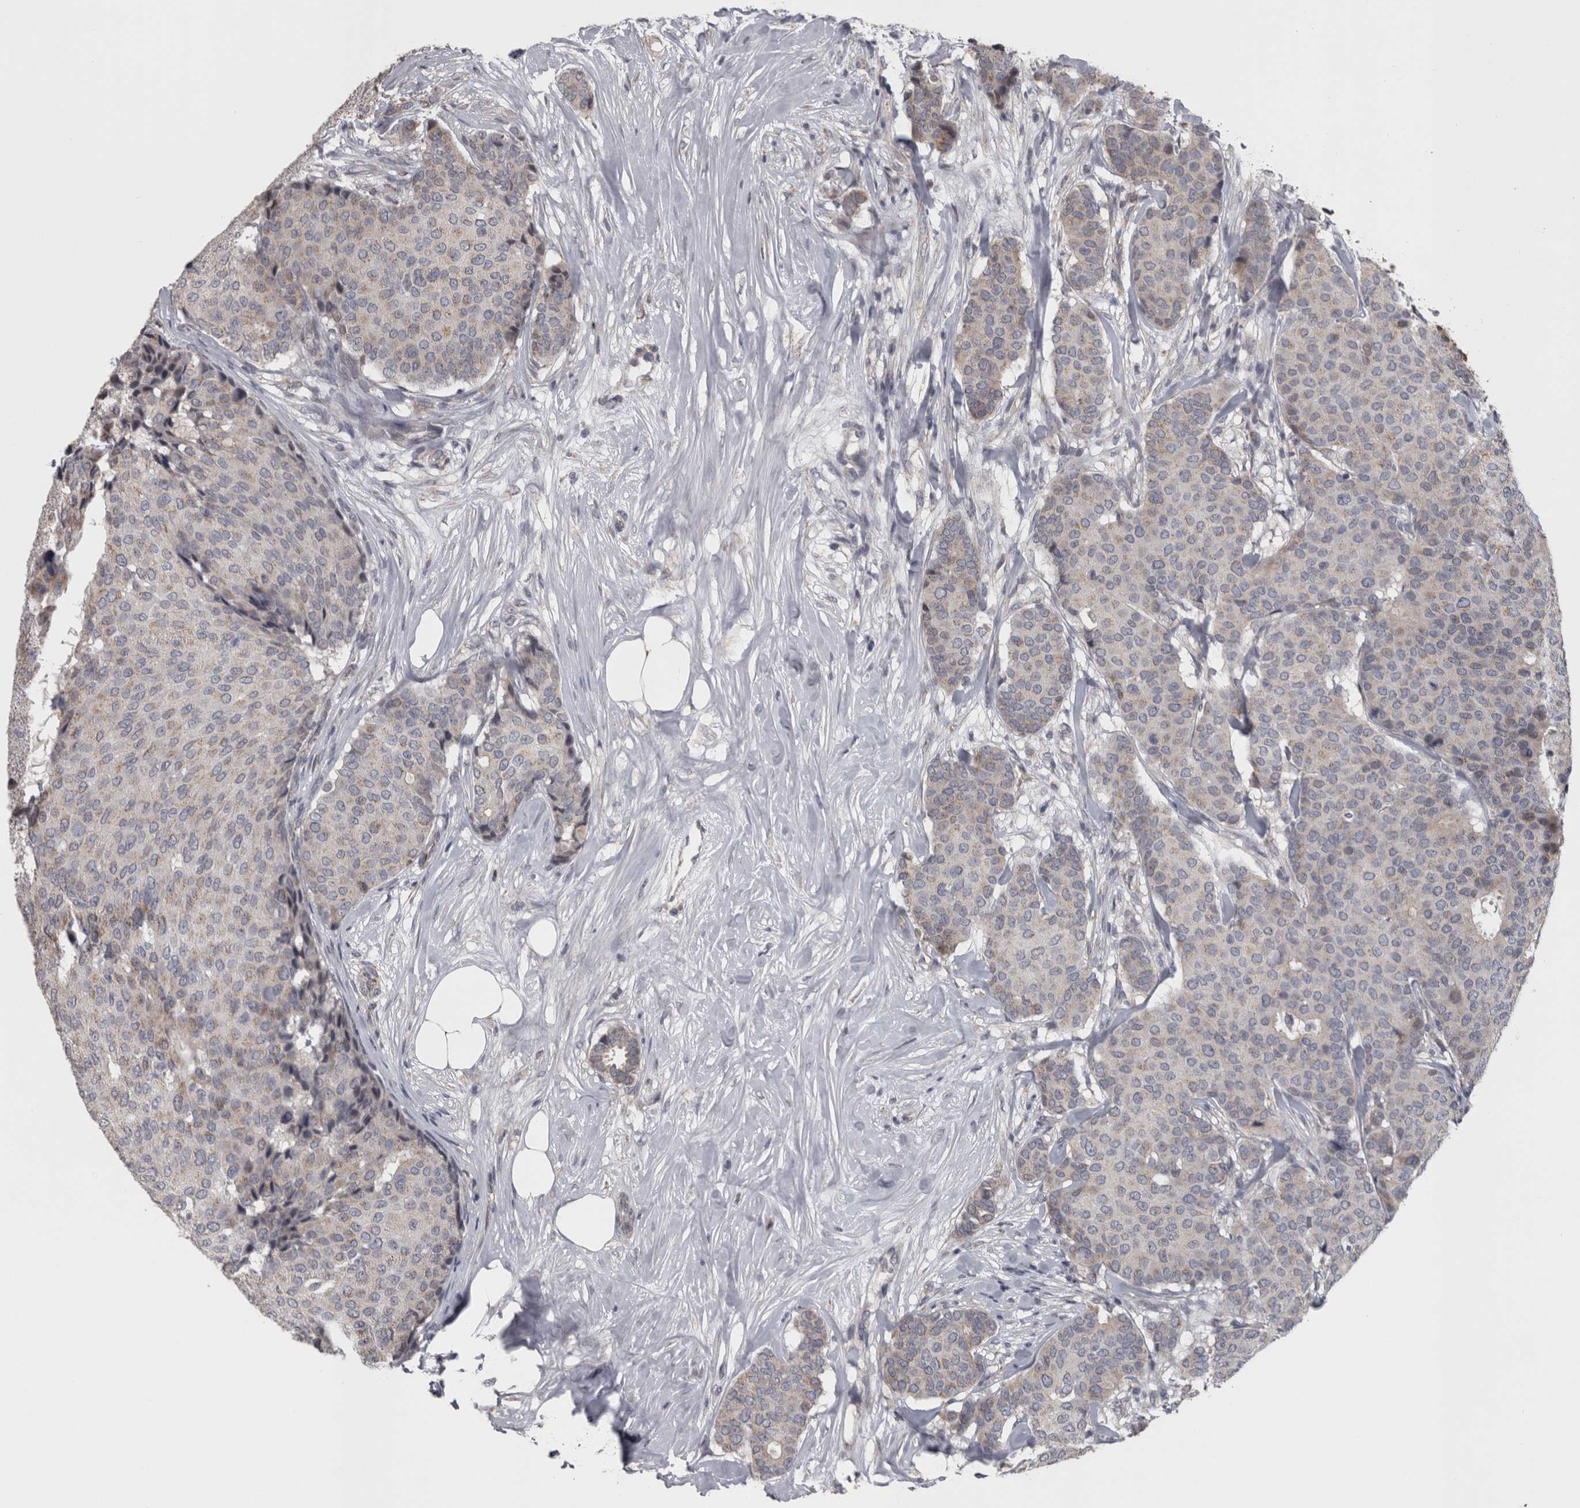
{"staining": {"intensity": "weak", "quantity": "<25%", "location": "cytoplasmic/membranous"}, "tissue": "breast cancer", "cell_type": "Tumor cells", "image_type": "cancer", "snomed": [{"axis": "morphology", "description": "Duct carcinoma"}, {"axis": "topography", "description": "Breast"}], "caption": "This is an IHC image of infiltrating ductal carcinoma (breast). There is no positivity in tumor cells.", "gene": "DBT", "patient": {"sex": "female", "age": 75}}